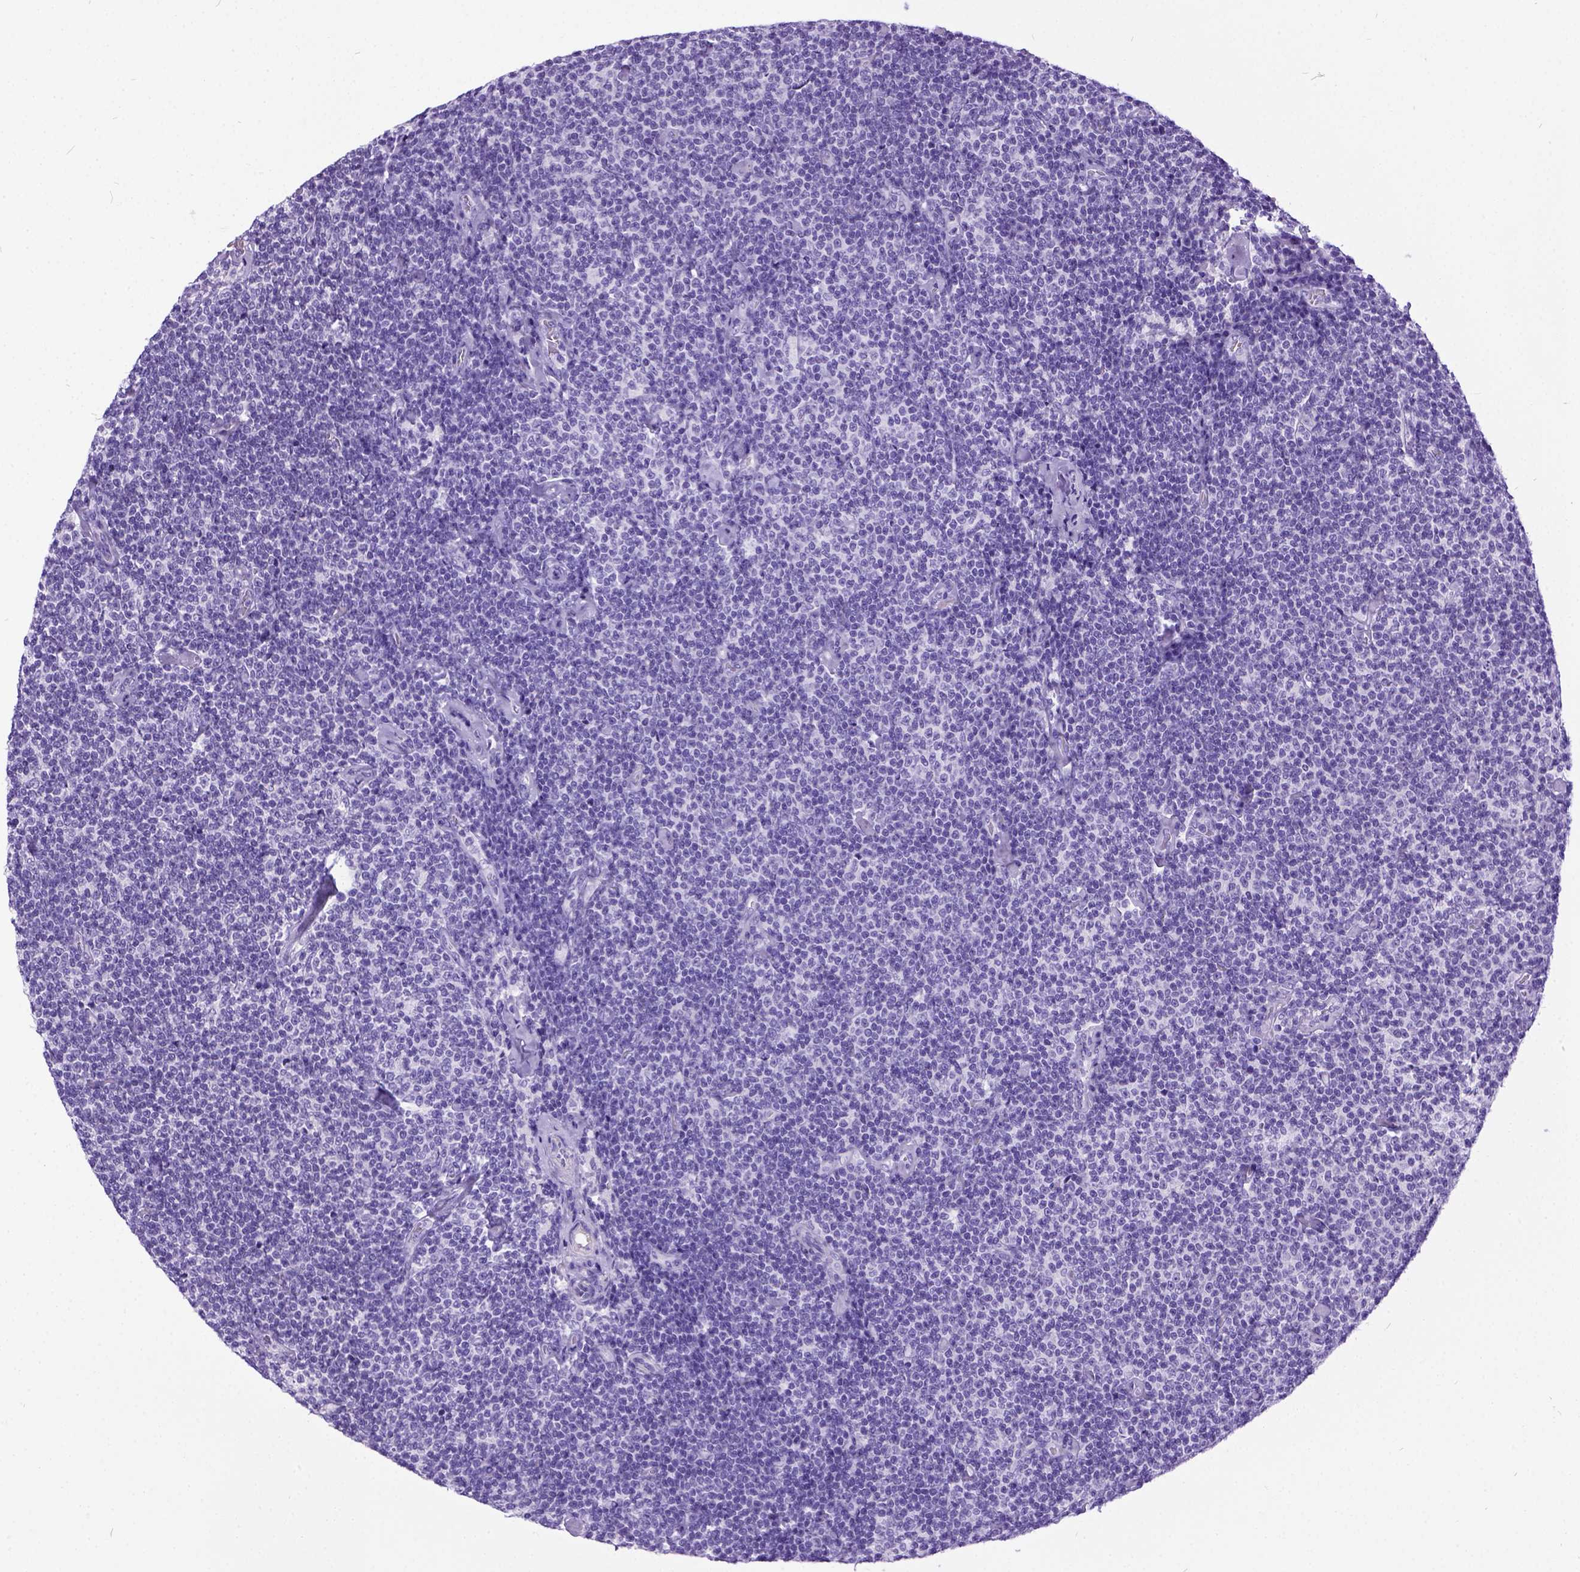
{"staining": {"intensity": "negative", "quantity": "none", "location": "none"}, "tissue": "lymphoma", "cell_type": "Tumor cells", "image_type": "cancer", "snomed": [{"axis": "morphology", "description": "Malignant lymphoma, non-Hodgkin's type, Low grade"}, {"axis": "topography", "description": "Lymph node"}], "caption": "Tumor cells show no significant protein positivity in lymphoma.", "gene": "IGF2", "patient": {"sex": "male", "age": 81}}